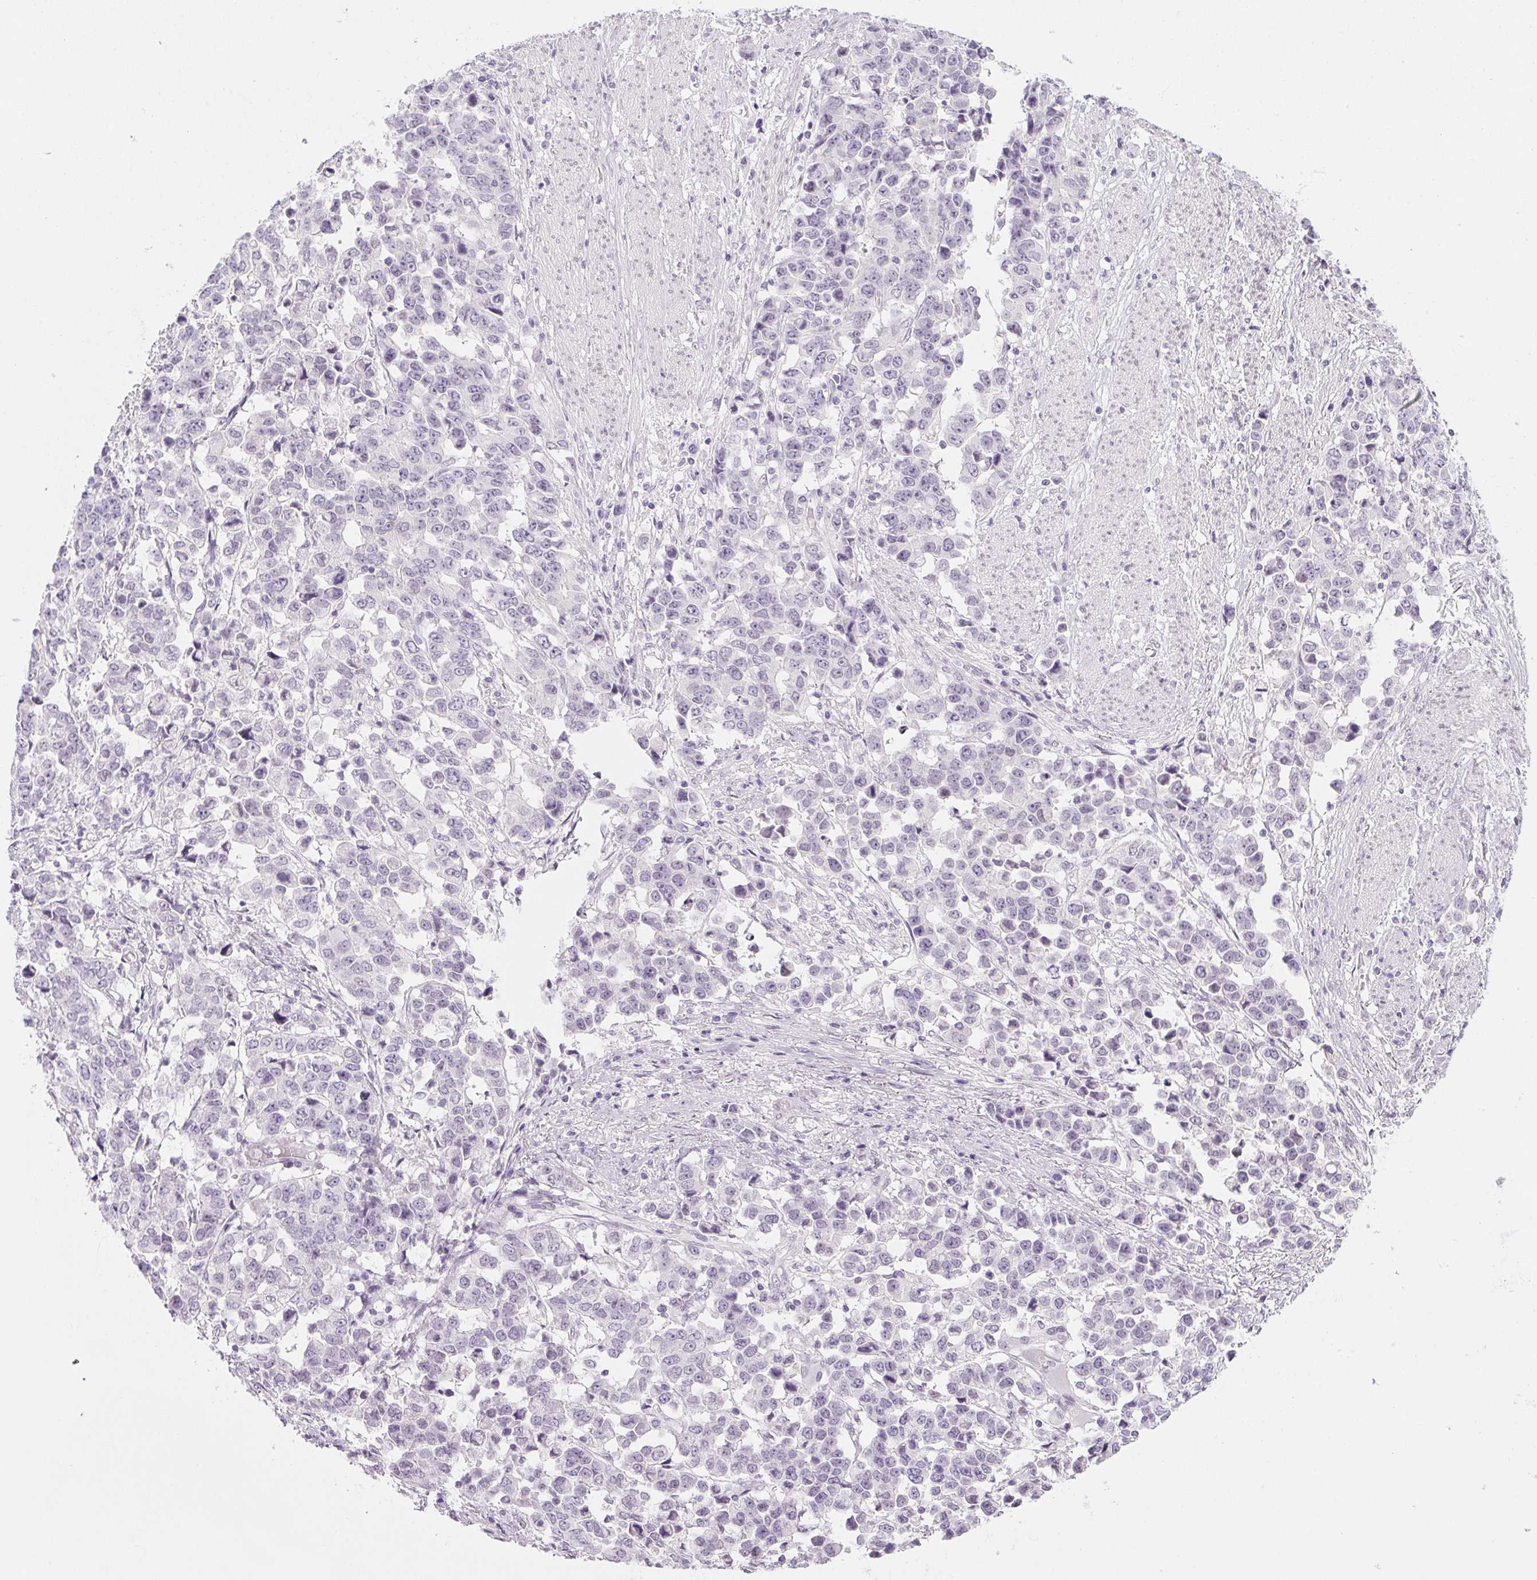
{"staining": {"intensity": "negative", "quantity": "none", "location": "none"}, "tissue": "stomach cancer", "cell_type": "Tumor cells", "image_type": "cancer", "snomed": [{"axis": "morphology", "description": "Adenocarcinoma, NOS"}, {"axis": "topography", "description": "Stomach, upper"}], "caption": "This is a histopathology image of immunohistochemistry staining of adenocarcinoma (stomach), which shows no staining in tumor cells. Brightfield microscopy of immunohistochemistry stained with DAB (brown) and hematoxylin (blue), captured at high magnification.", "gene": "KCNQ2", "patient": {"sex": "male", "age": 69}}